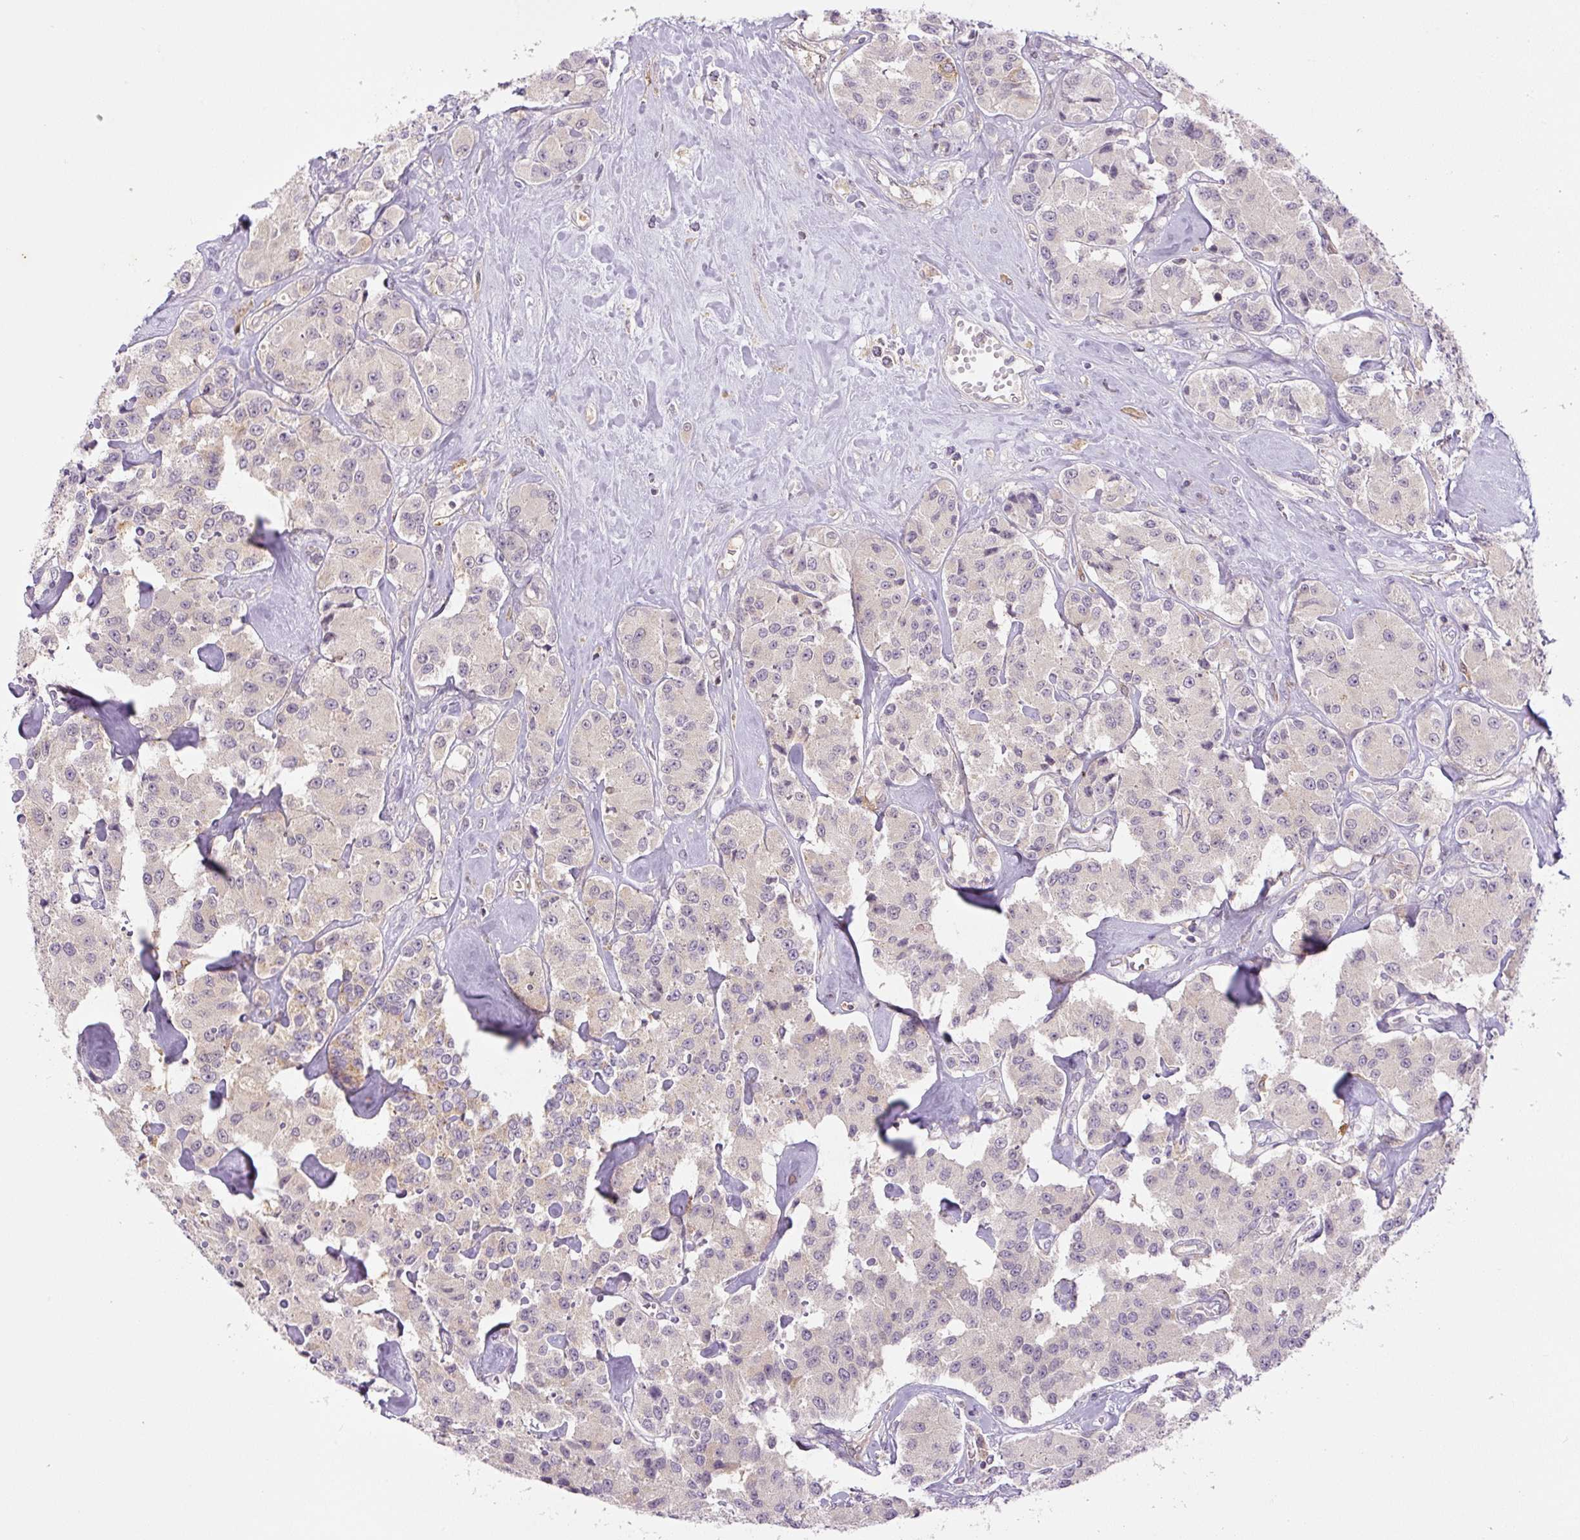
{"staining": {"intensity": "negative", "quantity": "none", "location": "none"}, "tissue": "carcinoid", "cell_type": "Tumor cells", "image_type": "cancer", "snomed": [{"axis": "morphology", "description": "Carcinoid, malignant, NOS"}, {"axis": "topography", "description": "Pancreas"}], "caption": "High magnification brightfield microscopy of carcinoid (malignant) stained with DAB (brown) and counterstained with hematoxylin (blue): tumor cells show no significant expression.", "gene": "SPSB2", "patient": {"sex": "male", "age": 41}}